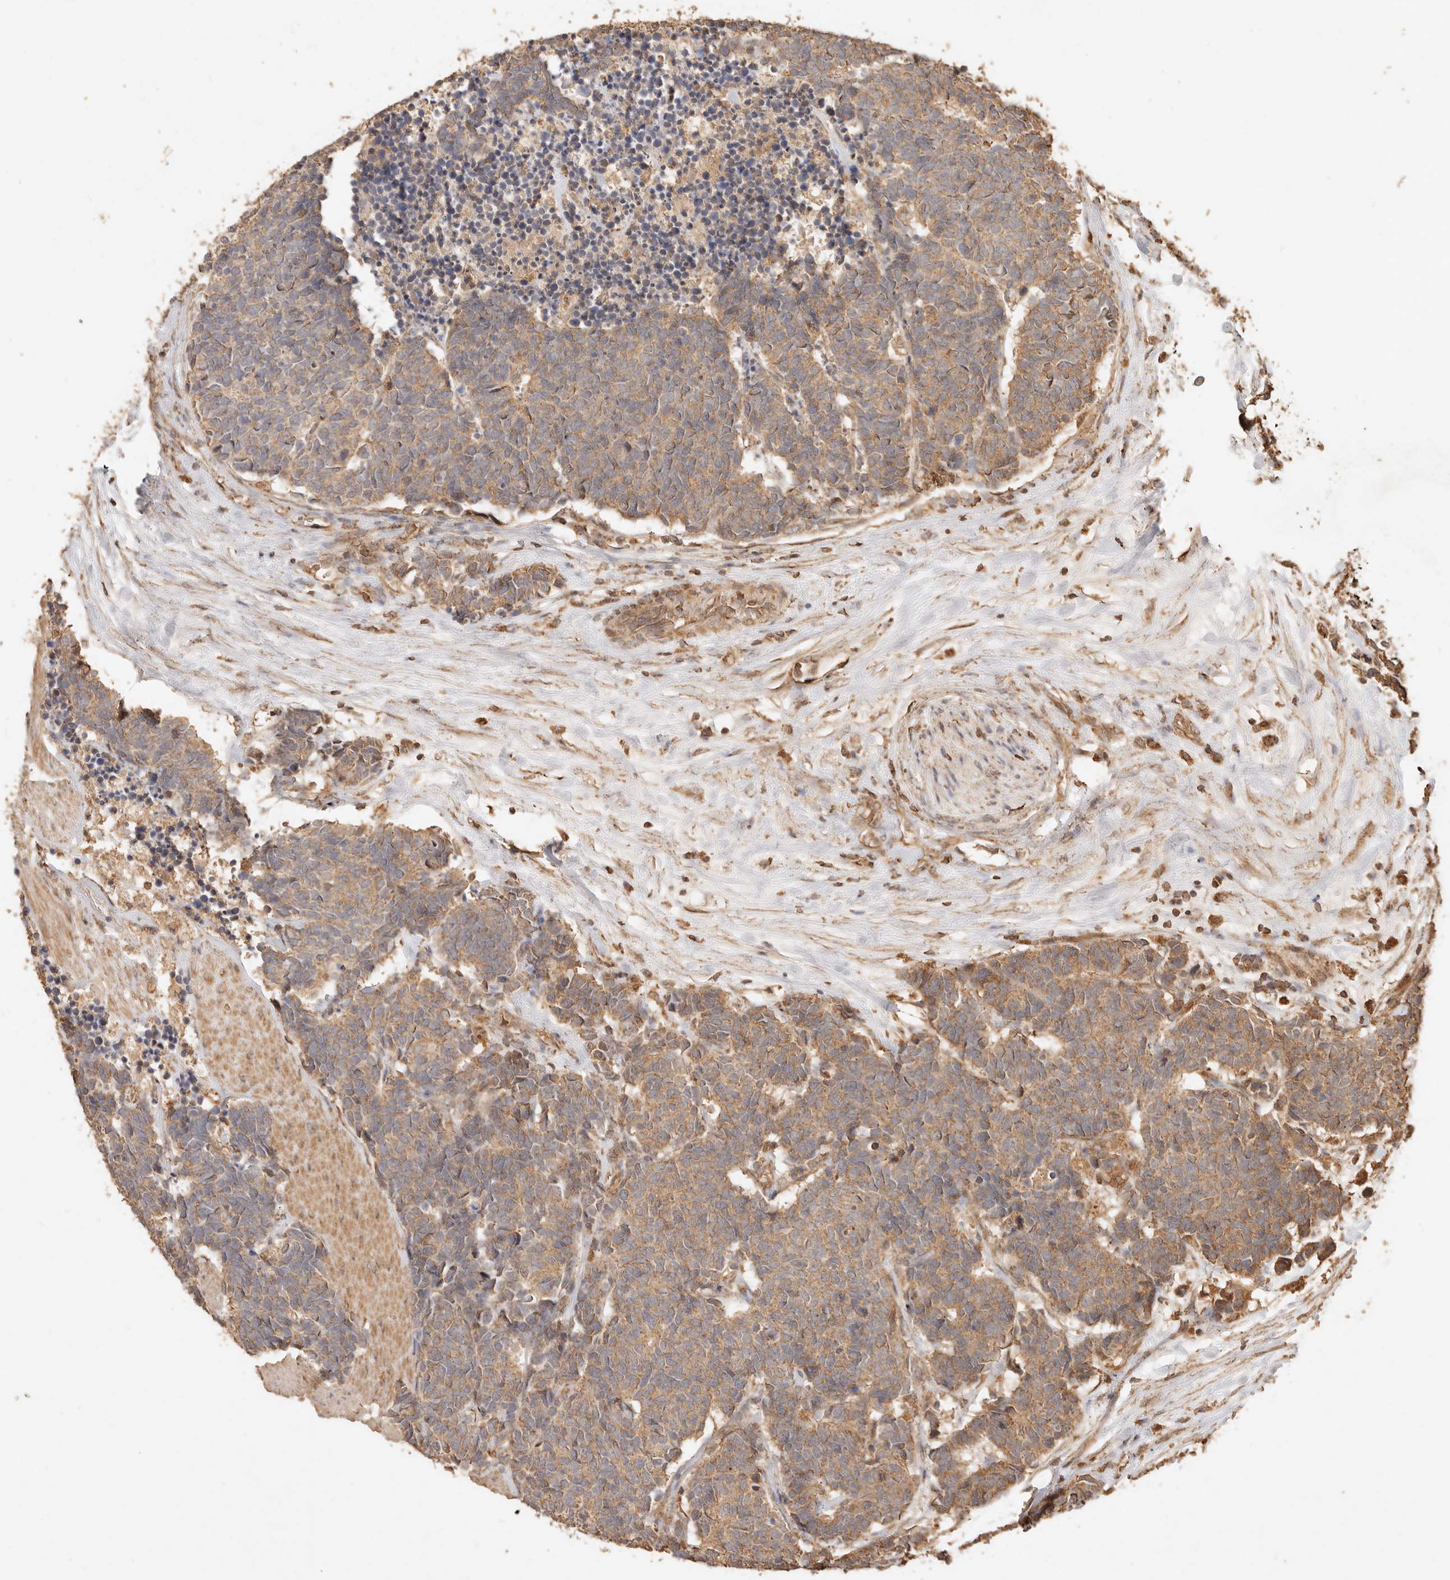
{"staining": {"intensity": "moderate", "quantity": ">75%", "location": "cytoplasmic/membranous"}, "tissue": "carcinoid", "cell_type": "Tumor cells", "image_type": "cancer", "snomed": [{"axis": "morphology", "description": "Carcinoma, NOS"}, {"axis": "morphology", "description": "Carcinoid, malignant, NOS"}, {"axis": "topography", "description": "Urinary bladder"}], "caption": "A medium amount of moderate cytoplasmic/membranous positivity is seen in about >75% of tumor cells in carcinoma tissue.", "gene": "FAM180B", "patient": {"sex": "male", "age": 57}}